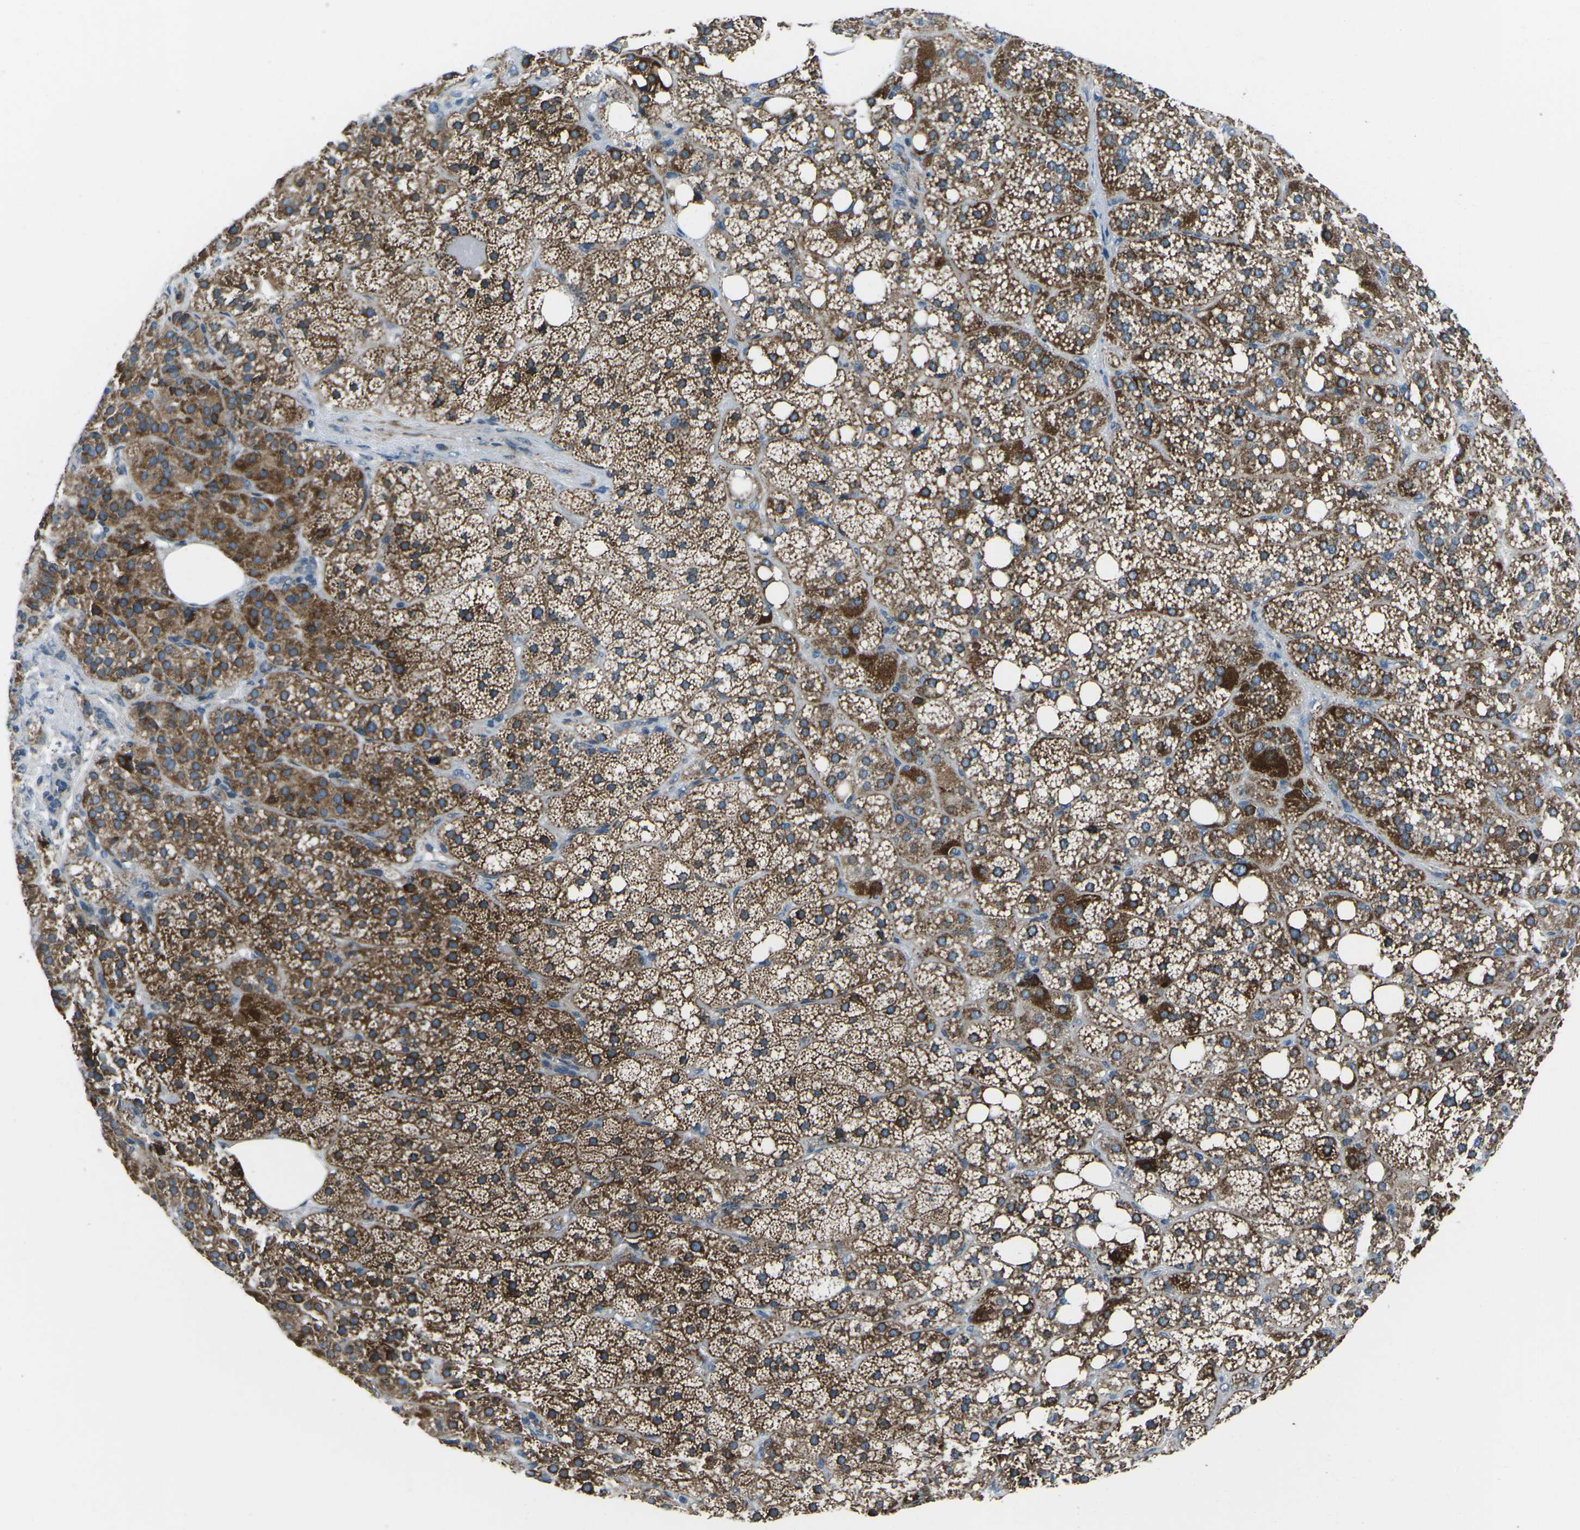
{"staining": {"intensity": "strong", "quantity": ">75%", "location": "cytoplasmic/membranous"}, "tissue": "adrenal gland", "cell_type": "Glandular cells", "image_type": "normal", "snomed": [{"axis": "morphology", "description": "Normal tissue, NOS"}, {"axis": "topography", "description": "Adrenal gland"}], "caption": "High-power microscopy captured an immunohistochemistry image of benign adrenal gland, revealing strong cytoplasmic/membranous expression in approximately >75% of glandular cells.", "gene": "RFESD", "patient": {"sex": "female", "age": 59}}